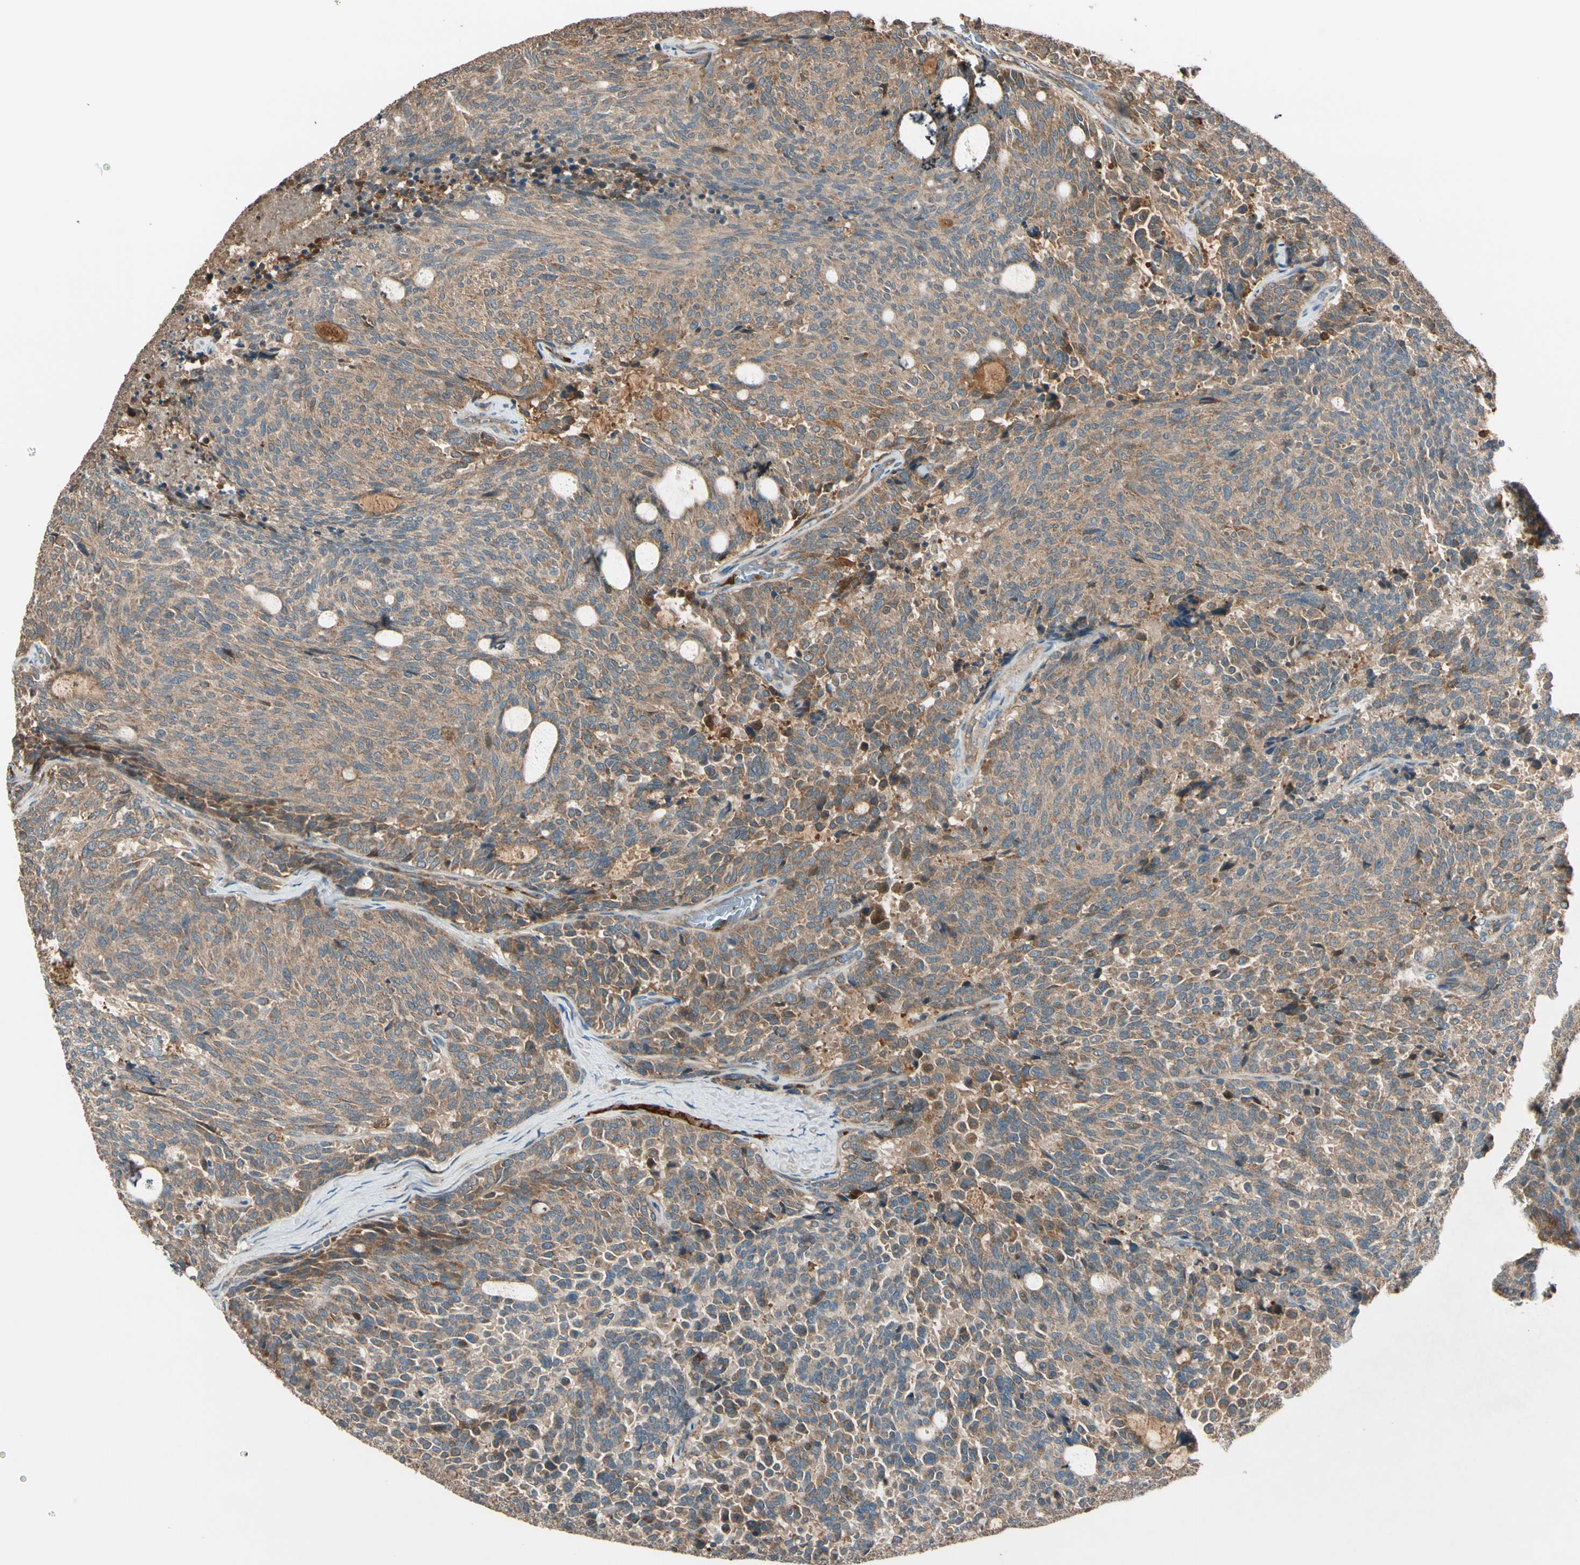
{"staining": {"intensity": "weak", "quantity": ">75%", "location": "cytoplasmic/membranous"}, "tissue": "carcinoid", "cell_type": "Tumor cells", "image_type": "cancer", "snomed": [{"axis": "morphology", "description": "Carcinoid, malignant, NOS"}, {"axis": "topography", "description": "Pancreas"}], "caption": "Brown immunohistochemical staining in human malignant carcinoid displays weak cytoplasmic/membranous positivity in approximately >75% of tumor cells.", "gene": "STX11", "patient": {"sex": "female", "age": 54}}